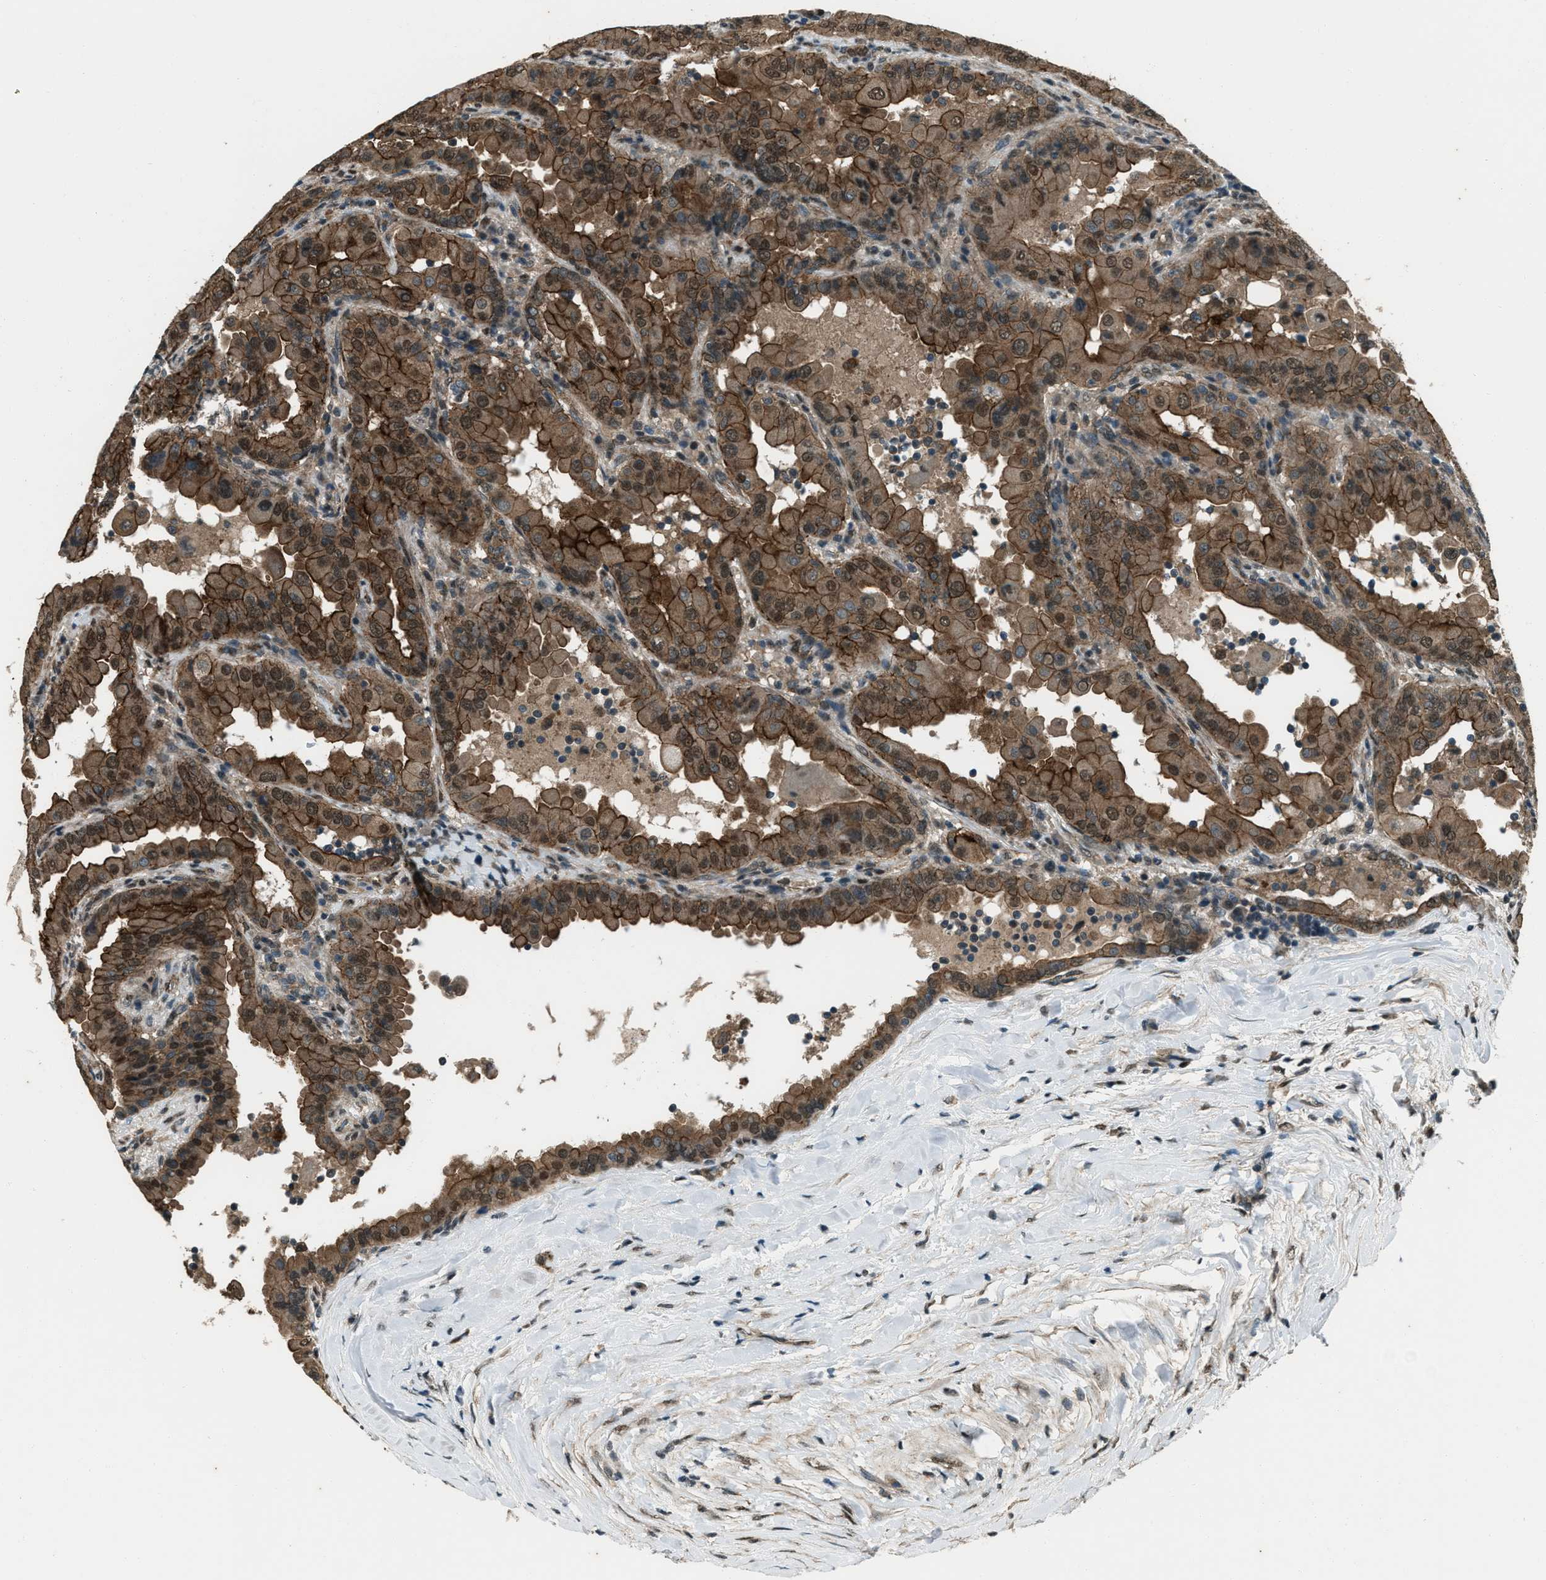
{"staining": {"intensity": "moderate", "quantity": ">75%", "location": "cytoplasmic/membranous,nuclear"}, "tissue": "thyroid cancer", "cell_type": "Tumor cells", "image_type": "cancer", "snomed": [{"axis": "morphology", "description": "Papillary adenocarcinoma, NOS"}, {"axis": "topography", "description": "Thyroid gland"}], "caption": "The micrograph displays staining of thyroid papillary adenocarcinoma, revealing moderate cytoplasmic/membranous and nuclear protein positivity (brown color) within tumor cells.", "gene": "SVIL", "patient": {"sex": "male", "age": 33}}